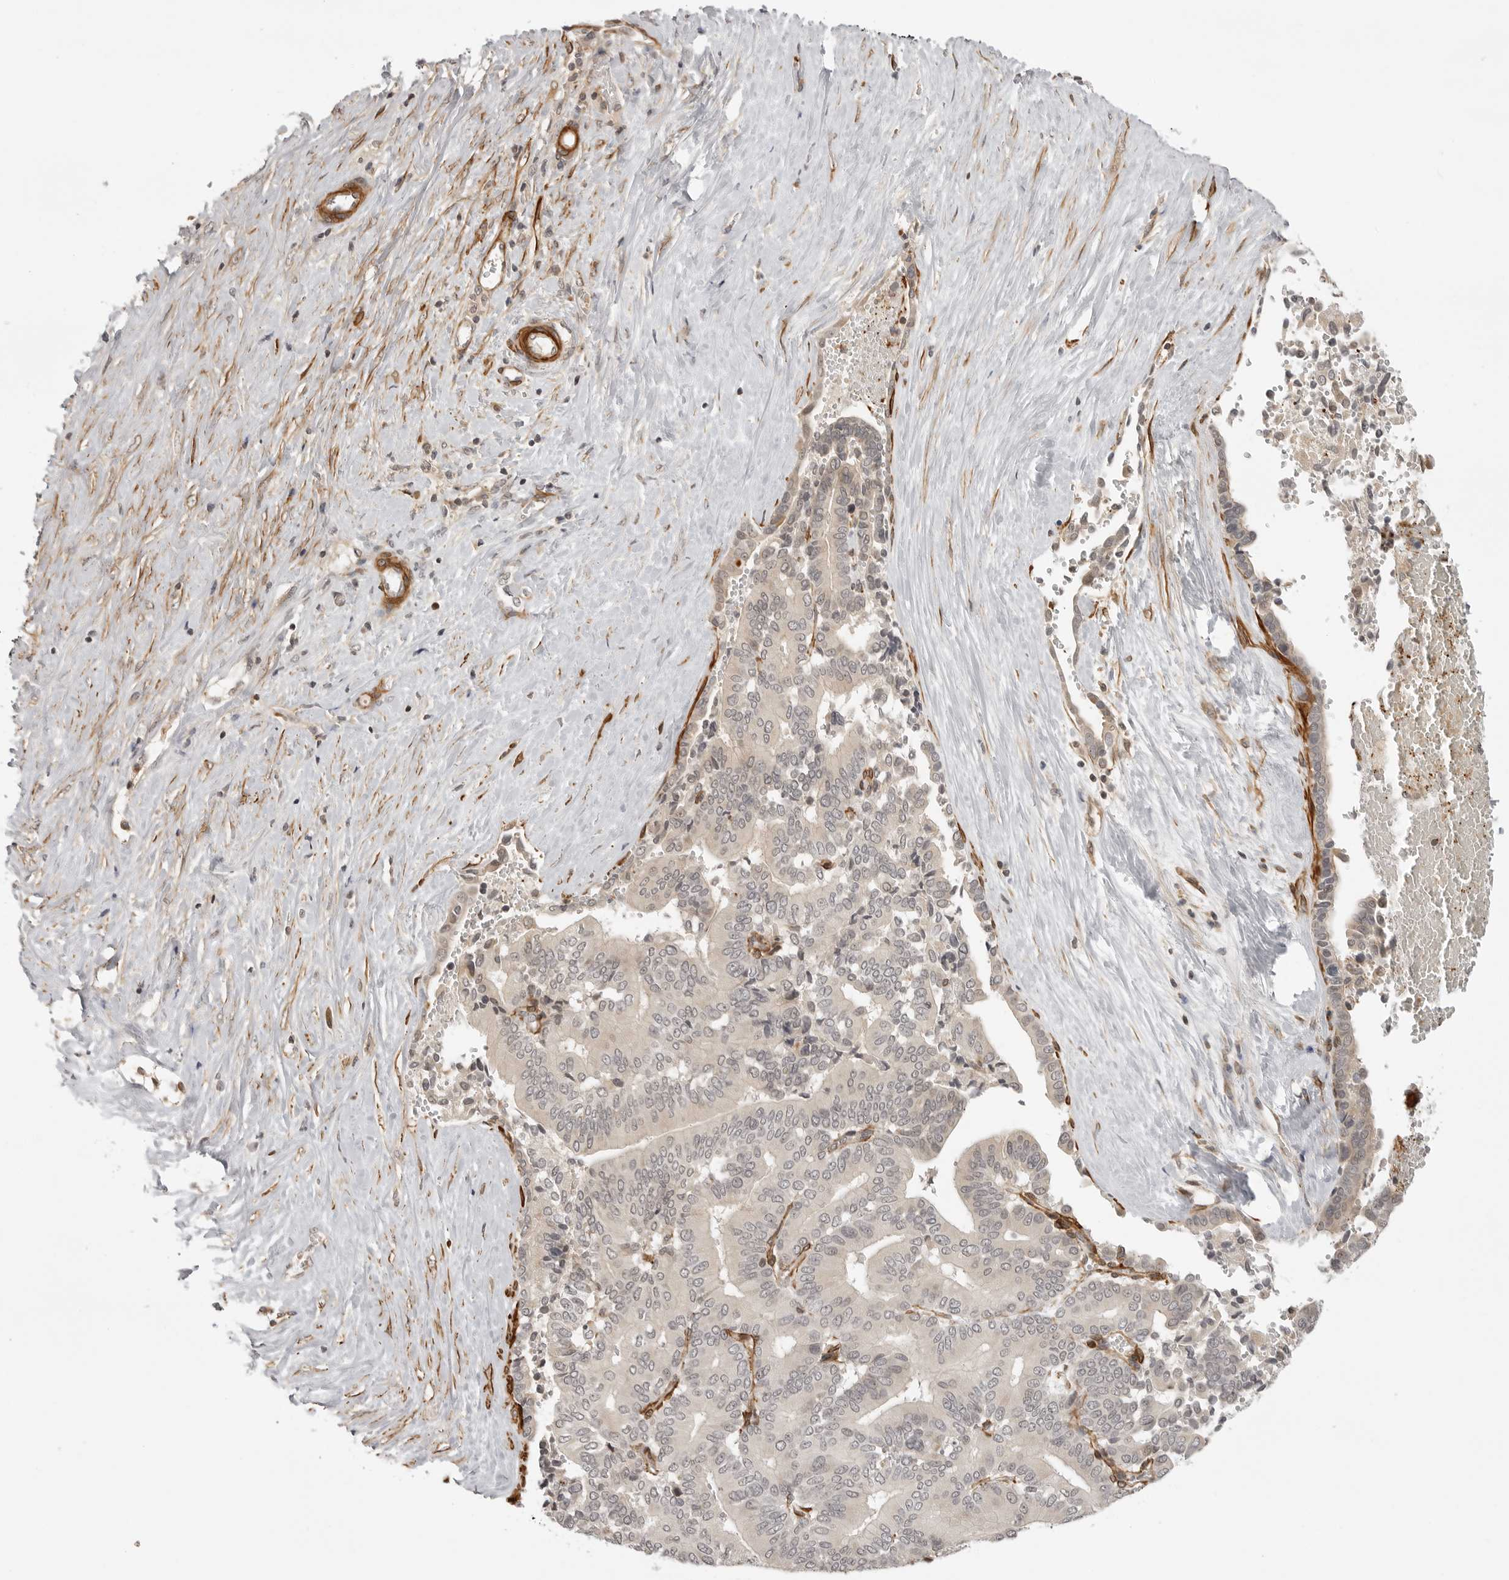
{"staining": {"intensity": "weak", "quantity": "25%-75%", "location": "cytoplasmic/membranous,nuclear"}, "tissue": "liver cancer", "cell_type": "Tumor cells", "image_type": "cancer", "snomed": [{"axis": "morphology", "description": "Cholangiocarcinoma"}, {"axis": "topography", "description": "Liver"}], "caption": "A photomicrograph showing weak cytoplasmic/membranous and nuclear expression in approximately 25%-75% of tumor cells in cholangiocarcinoma (liver), as visualized by brown immunohistochemical staining.", "gene": "TUT4", "patient": {"sex": "female", "age": 75}}